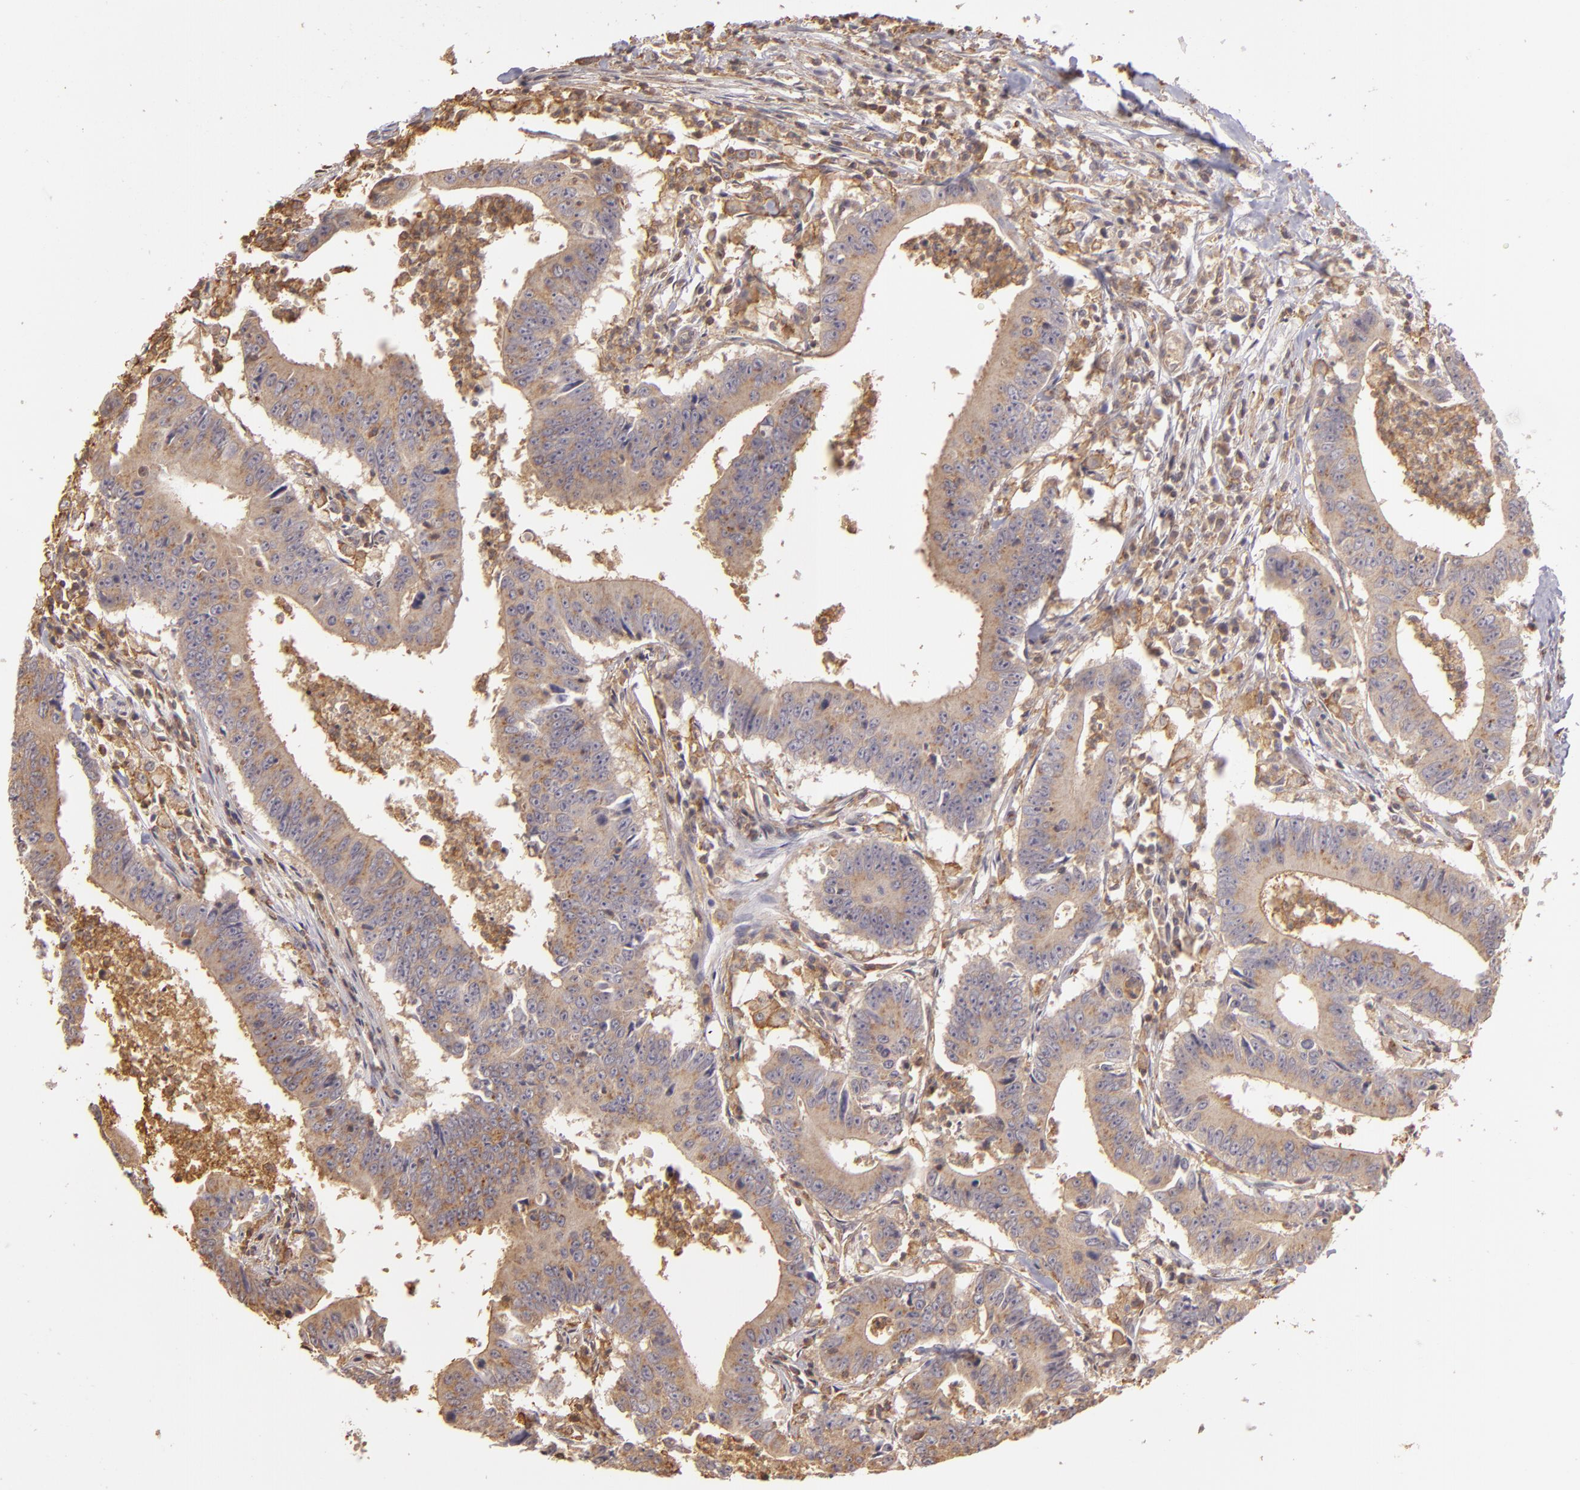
{"staining": {"intensity": "negative", "quantity": "none", "location": "none"}, "tissue": "colorectal cancer", "cell_type": "Tumor cells", "image_type": "cancer", "snomed": [{"axis": "morphology", "description": "Adenocarcinoma, NOS"}, {"axis": "topography", "description": "Colon"}], "caption": "Tumor cells are negative for brown protein staining in colorectal cancer (adenocarcinoma). Nuclei are stained in blue.", "gene": "ARPC2", "patient": {"sex": "male", "age": 55}}